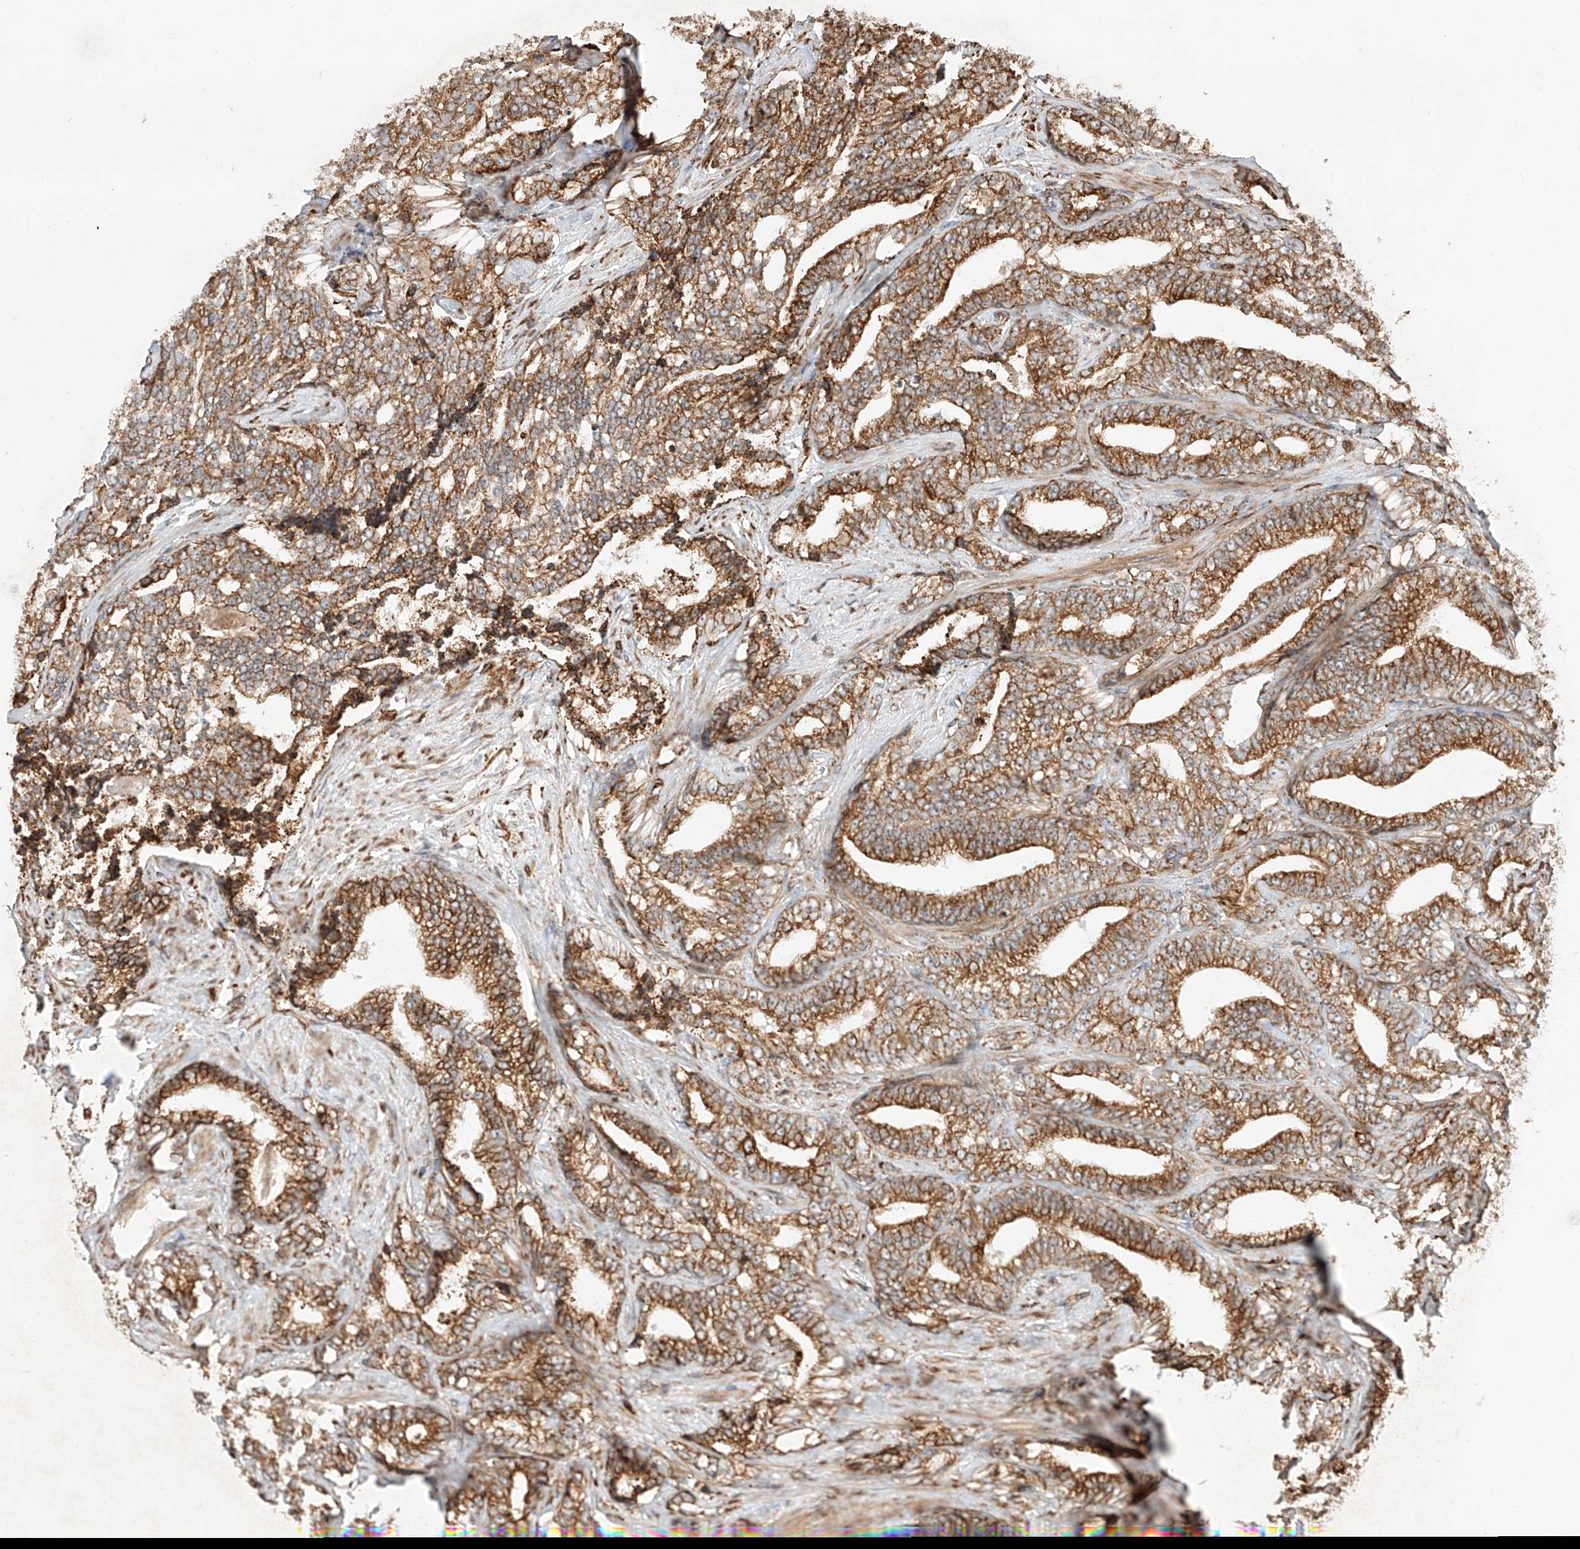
{"staining": {"intensity": "strong", "quantity": ">75%", "location": "cytoplasmic/membranous"}, "tissue": "prostate cancer", "cell_type": "Tumor cells", "image_type": "cancer", "snomed": [{"axis": "morphology", "description": "Adenocarcinoma, High grade"}, {"axis": "topography", "description": "Prostate and seminal vesicle, NOS"}], "caption": "Immunohistochemical staining of human prostate high-grade adenocarcinoma shows high levels of strong cytoplasmic/membranous protein expression in approximately >75% of tumor cells.", "gene": "ZNF84", "patient": {"sex": "male", "age": 67}}